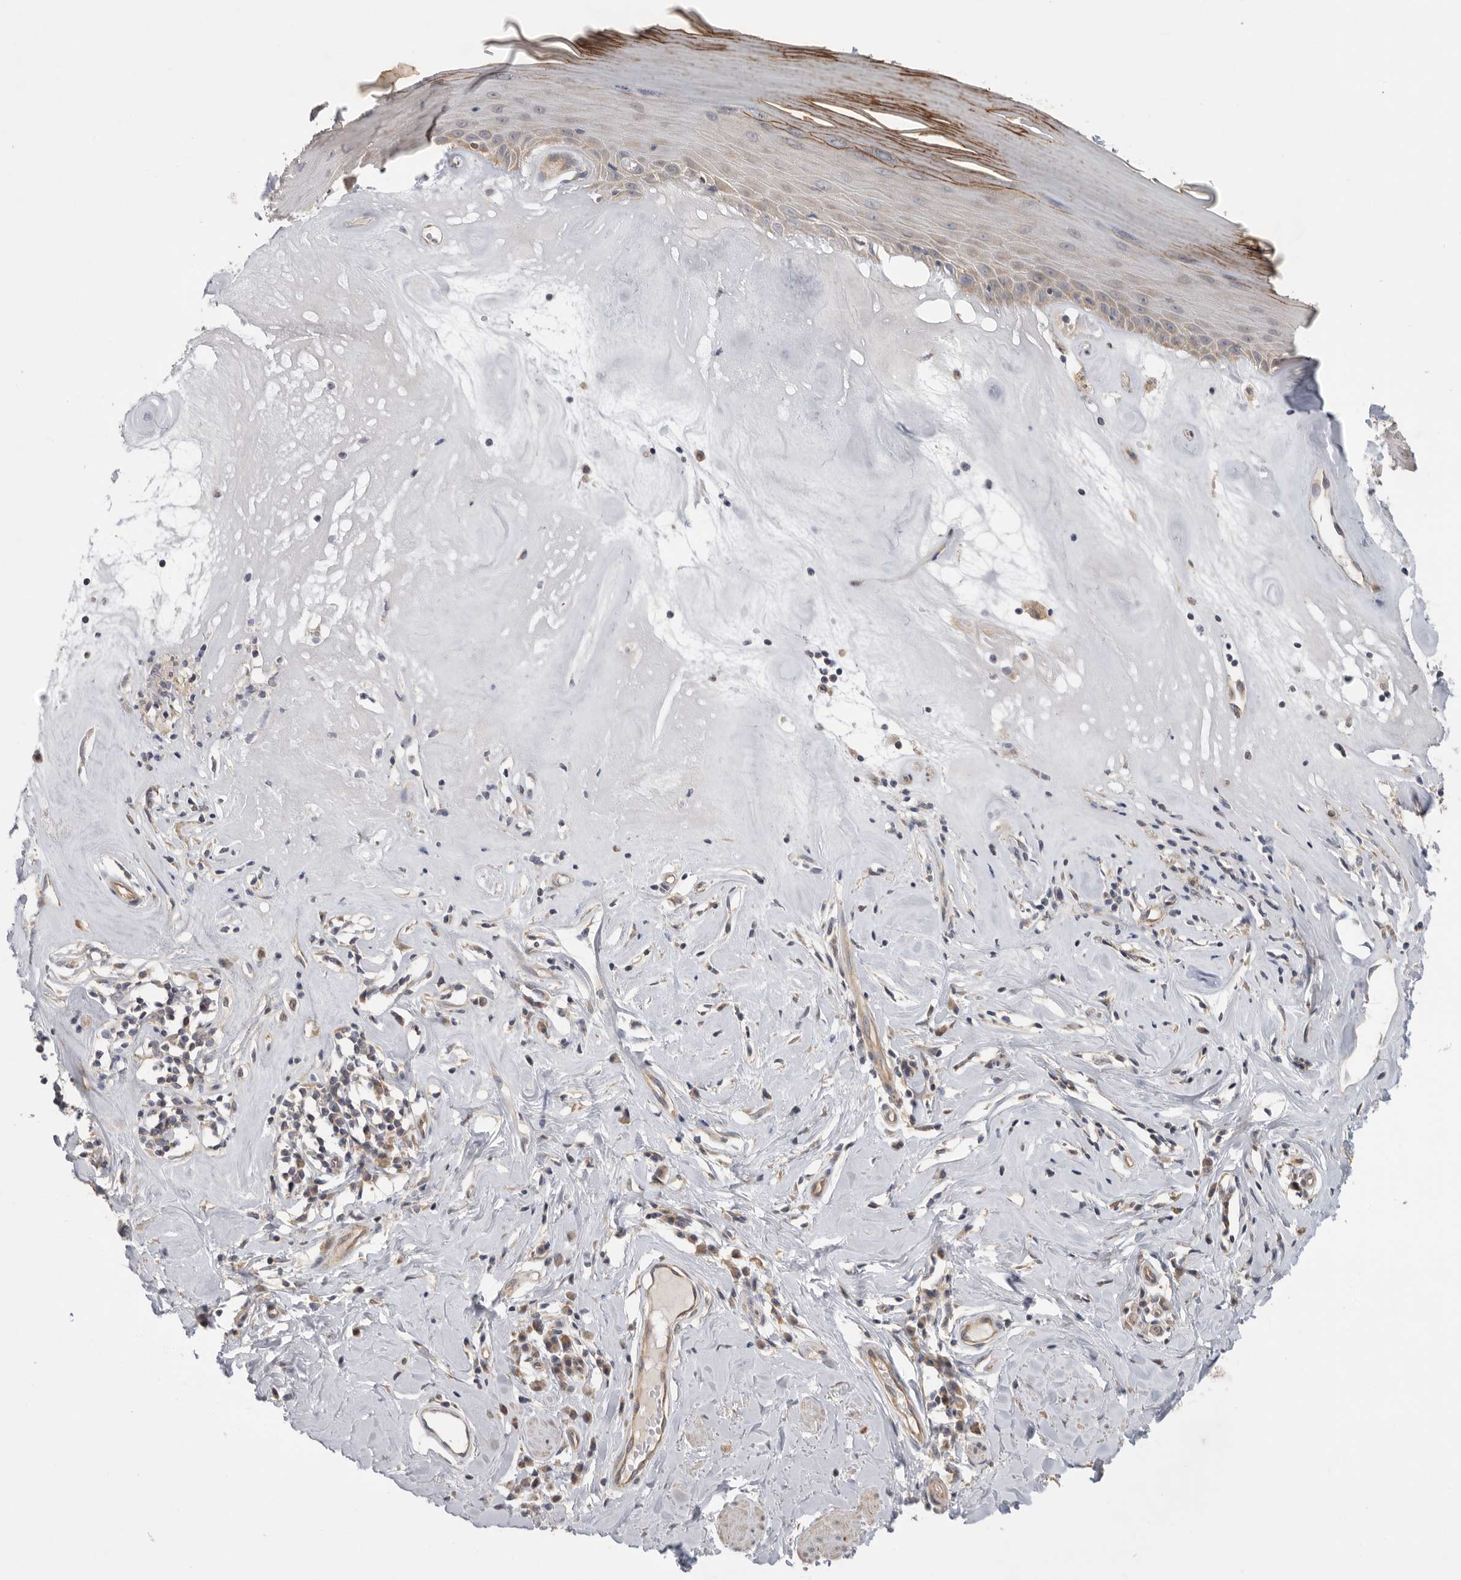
{"staining": {"intensity": "moderate", "quantity": "25%-75%", "location": "cytoplasmic/membranous"}, "tissue": "skin", "cell_type": "Epidermal cells", "image_type": "normal", "snomed": [{"axis": "morphology", "description": "Normal tissue, NOS"}, {"axis": "morphology", "description": "Inflammation, NOS"}, {"axis": "topography", "description": "Vulva"}], "caption": "Immunohistochemical staining of unremarkable skin reveals medium levels of moderate cytoplasmic/membranous staining in about 25%-75% of epidermal cells. Immunohistochemistry stains the protein in brown and the nuclei are stained blue.", "gene": "MTFR1L", "patient": {"sex": "female", "age": 84}}